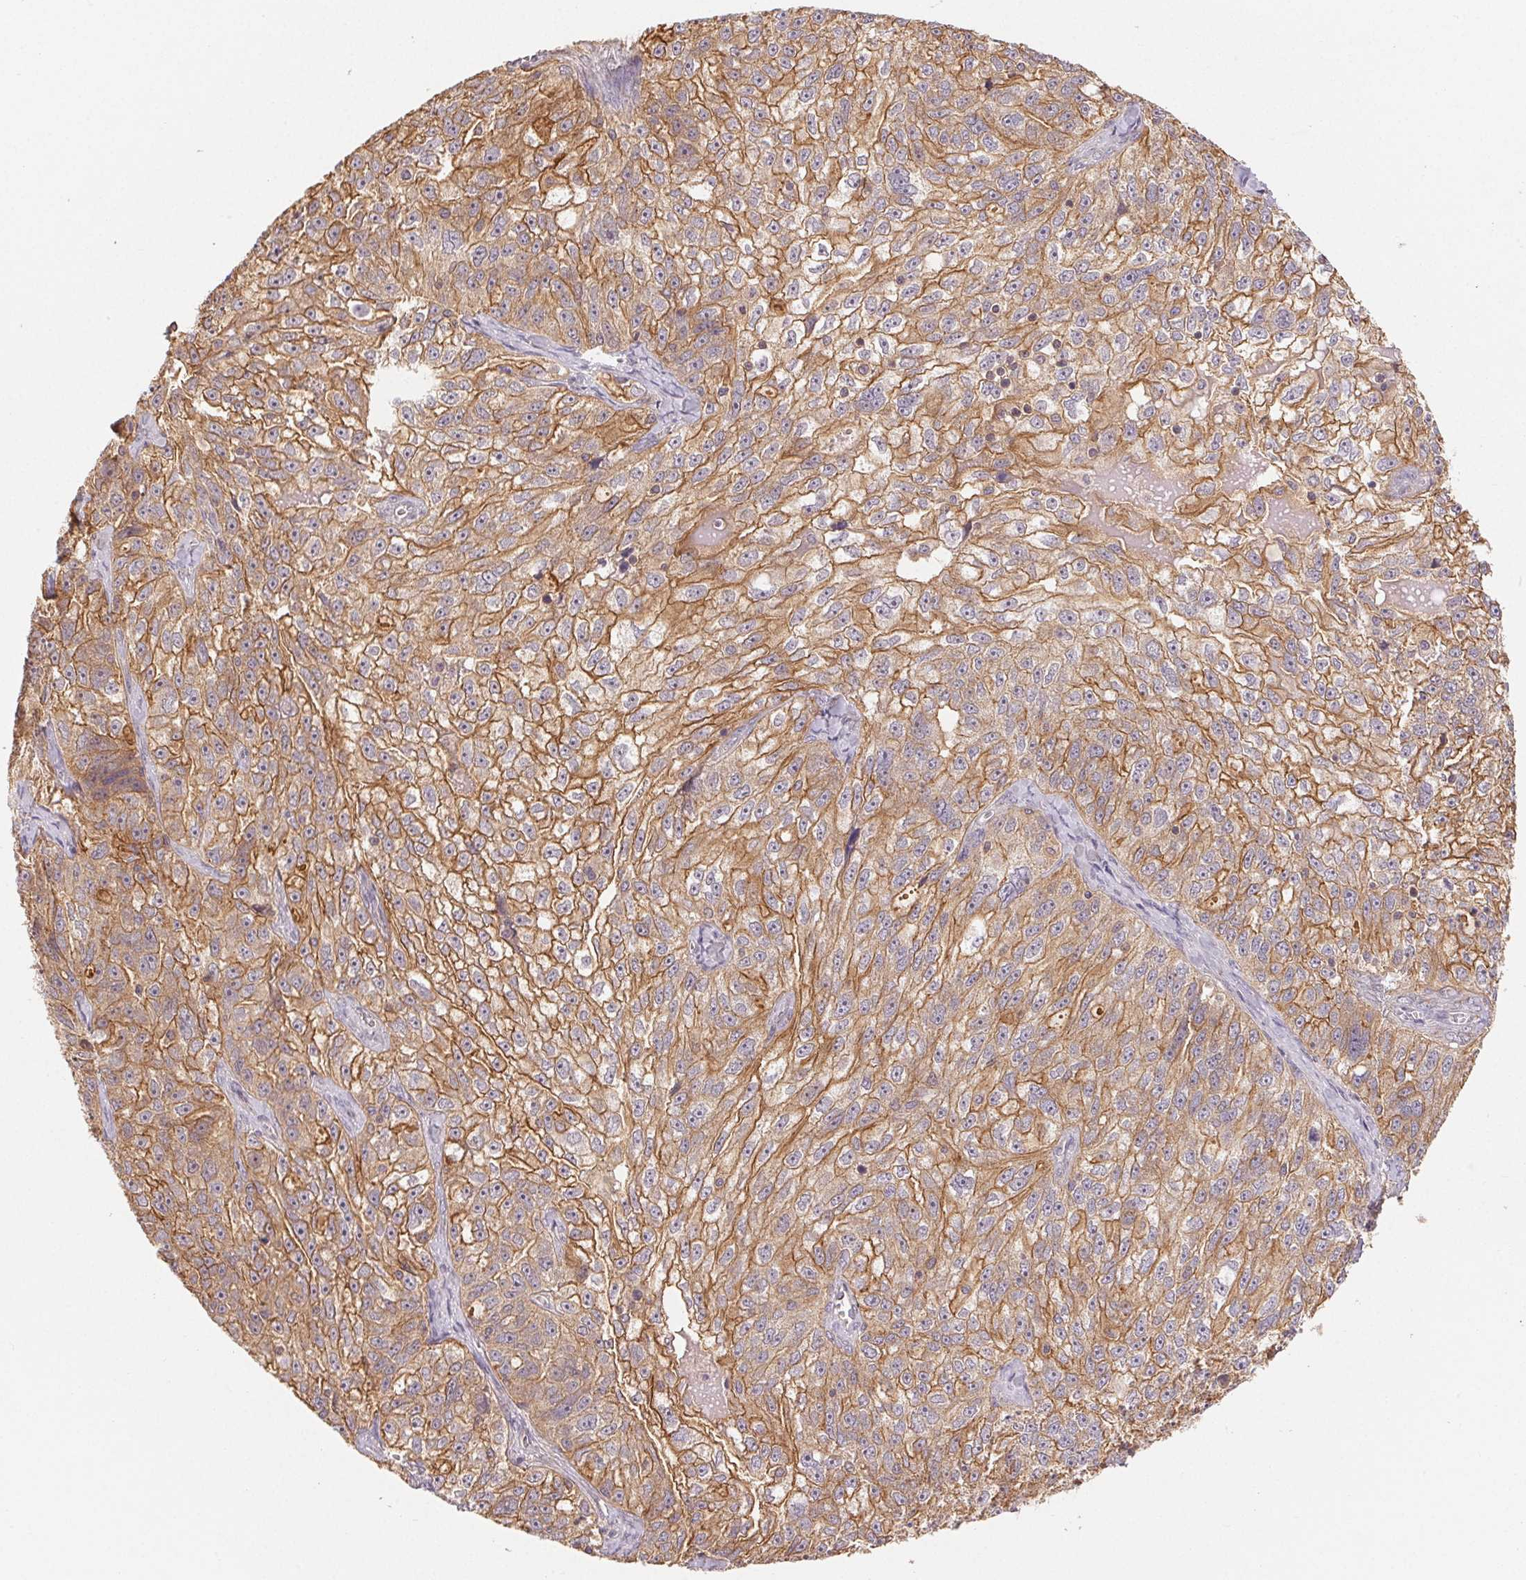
{"staining": {"intensity": "moderate", "quantity": ">75%", "location": "cytoplasmic/membranous"}, "tissue": "ovarian cancer", "cell_type": "Tumor cells", "image_type": "cancer", "snomed": [{"axis": "morphology", "description": "Cystadenocarcinoma, serous, NOS"}, {"axis": "topography", "description": "Ovary"}], "caption": "Human serous cystadenocarcinoma (ovarian) stained for a protein (brown) demonstrates moderate cytoplasmic/membranous positive staining in about >75% of tumor cells.", "gene": "MAPKAPK2", "patient": {"sex": "female", "age": 51}}